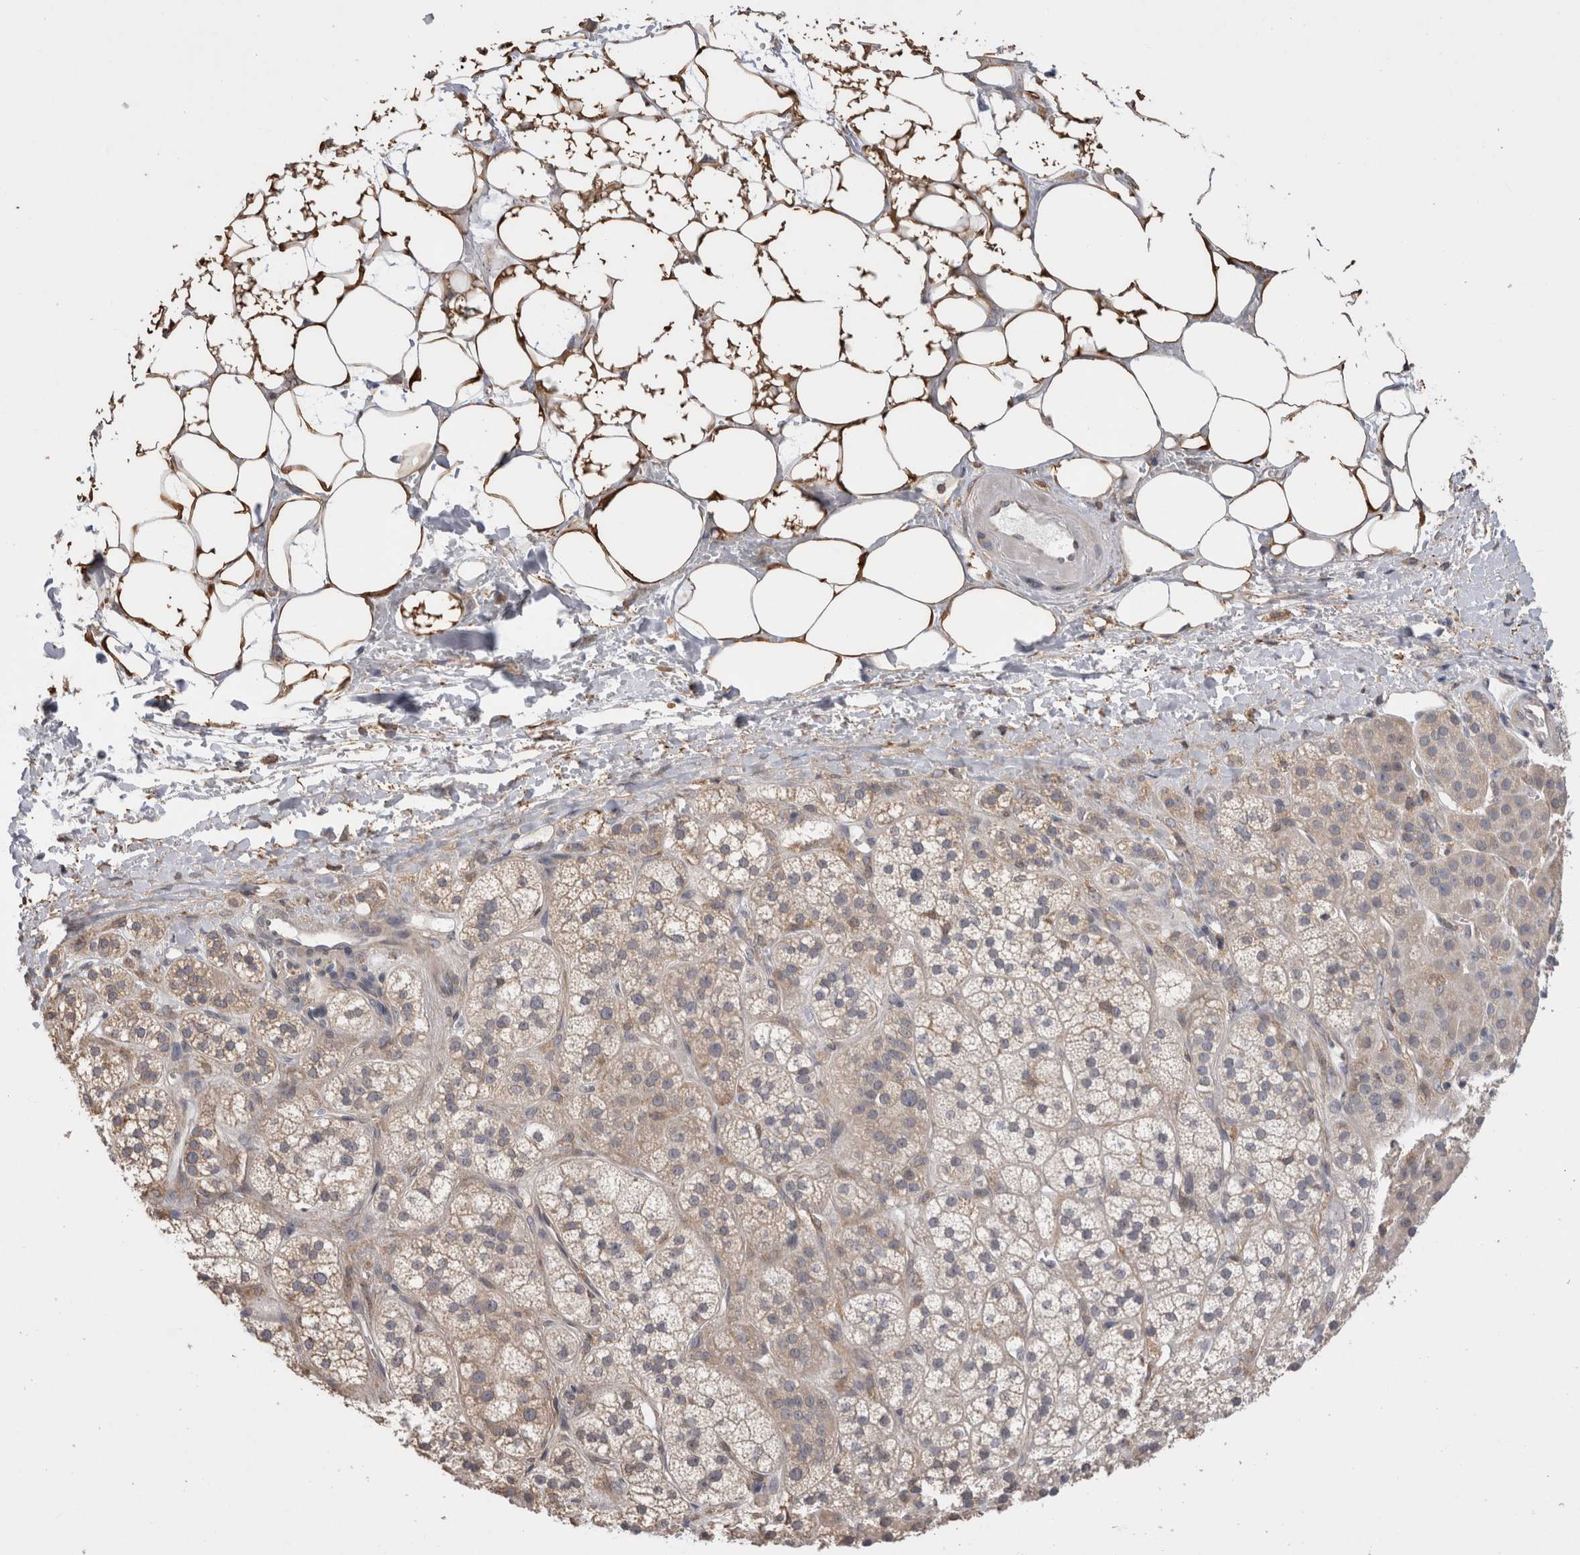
{"staining": {"intensity": "moderate", "quantity": "<25%", "location": "cytoplasmic/membranous"}, "tissue": "adrenal gland", "cell_type": "Glandular cells", "image_type": "normal", "snomed": [{"axis": "morphology", "description": "Normal tissue, NOS"}, {"axis": "topography", "description": "Adrenal gland"}], "caption": "Glandular cells display low levels of moderate cytoplasmic/membranous expression in approximately <25% of cells in normal human adrenal gland.", "gene": "SMAP2", "patient": {"sex": "male", "age": 56}}